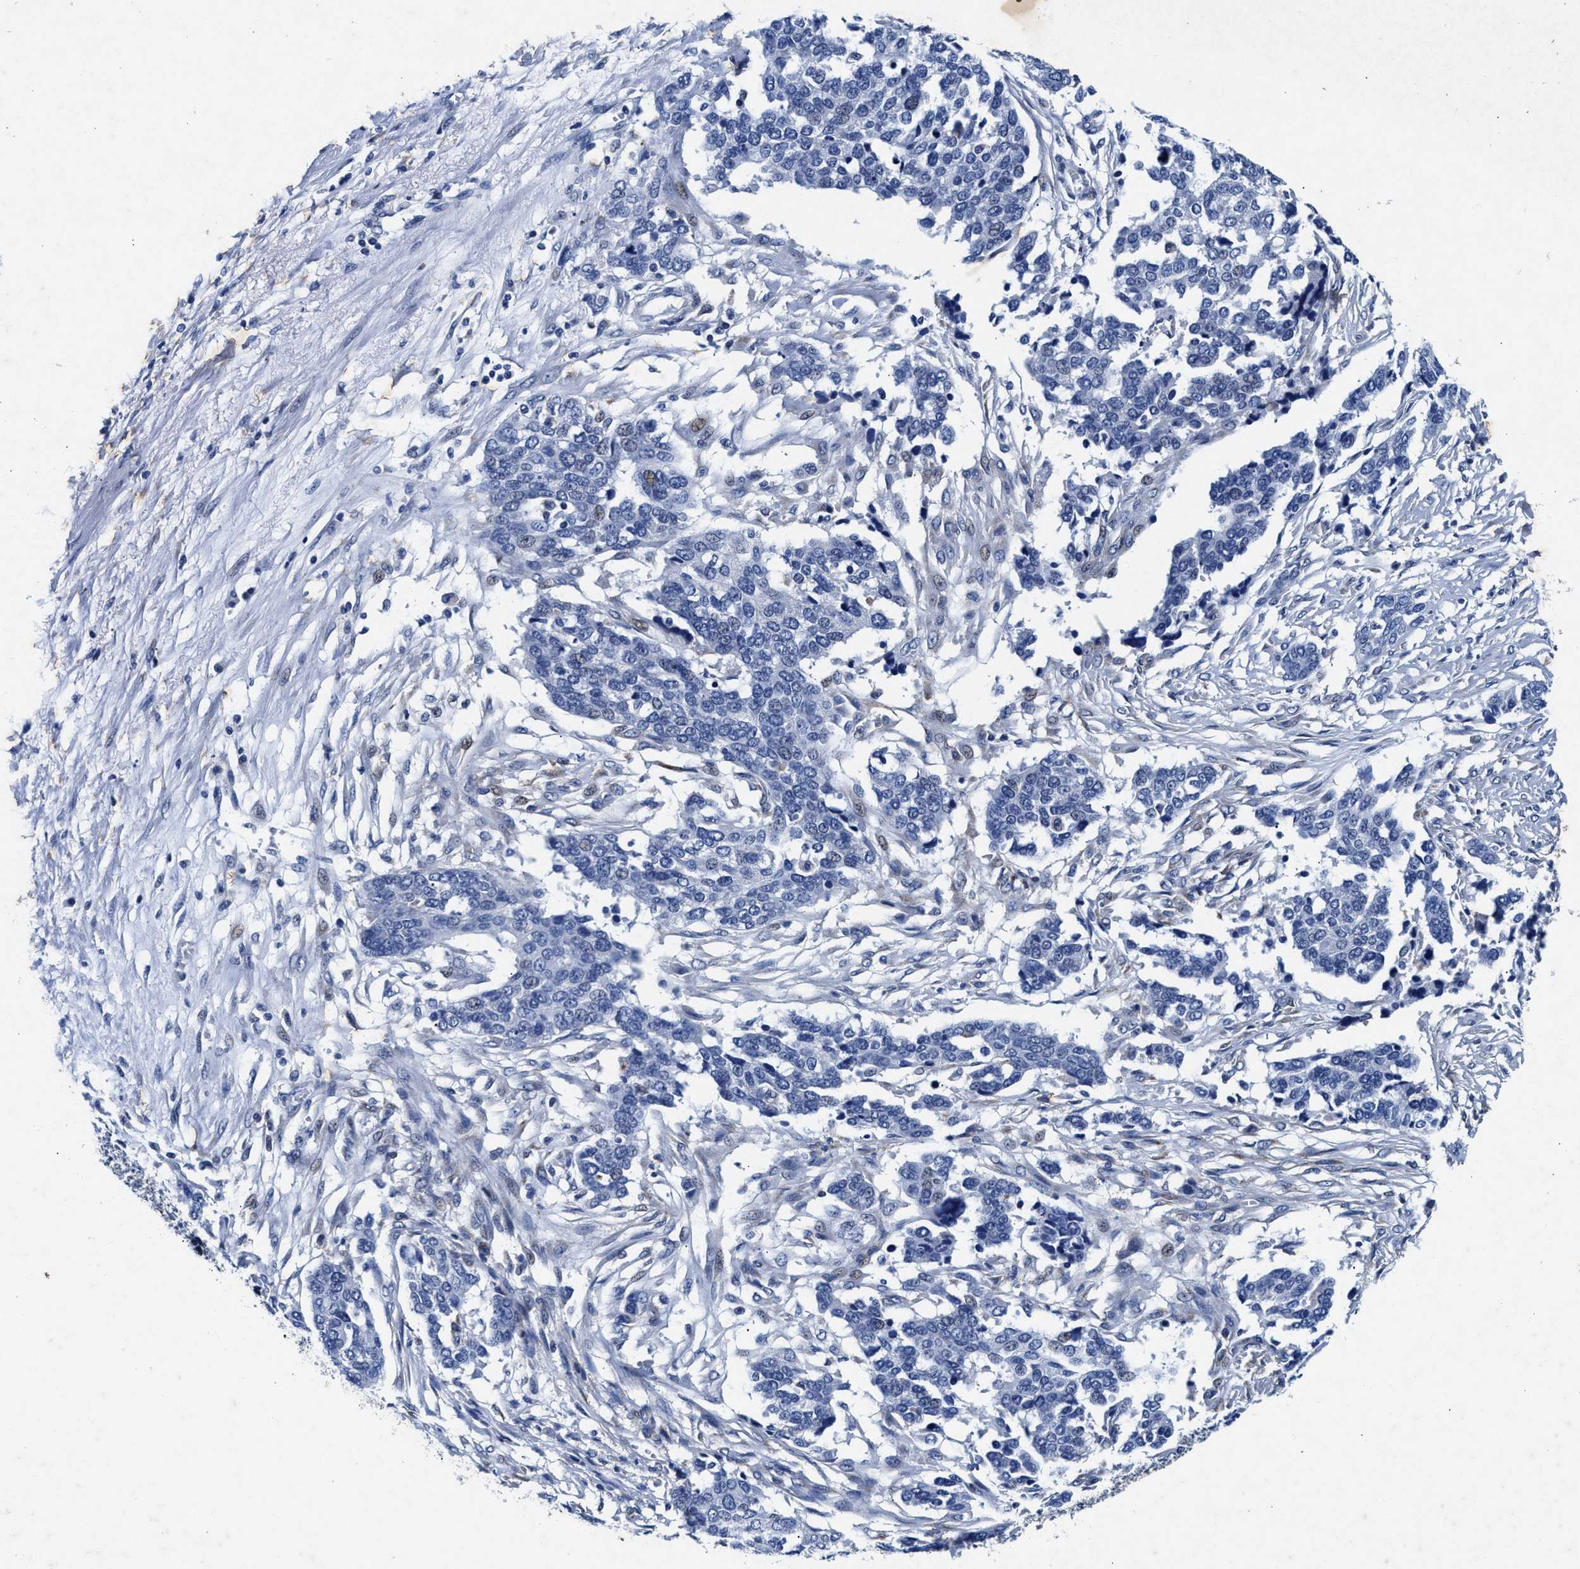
{"staining": {"intensity": "negative", "quantity": "none", "location": "none"}, "tissue": "ovarian cancer", "cell_type": "Tumor cells", "image_type": "cancer", "snomed": [{"axis": "morphology", "description": "Cystadenocarcinoma, serous, NOS"}, {"axis": "topography", "description": "Ovary"}], "caption": "The image reveals no staining of tumor cells in serous cystadenocarcinoma (ovarian). (Stains: DAB immunohistochemistry with hematoxylin counter stain, Microscopy: brightfield microscopy at high magnification).", "gene": "SLC8A1", "patient": {"sex": "female", "age": 44}}